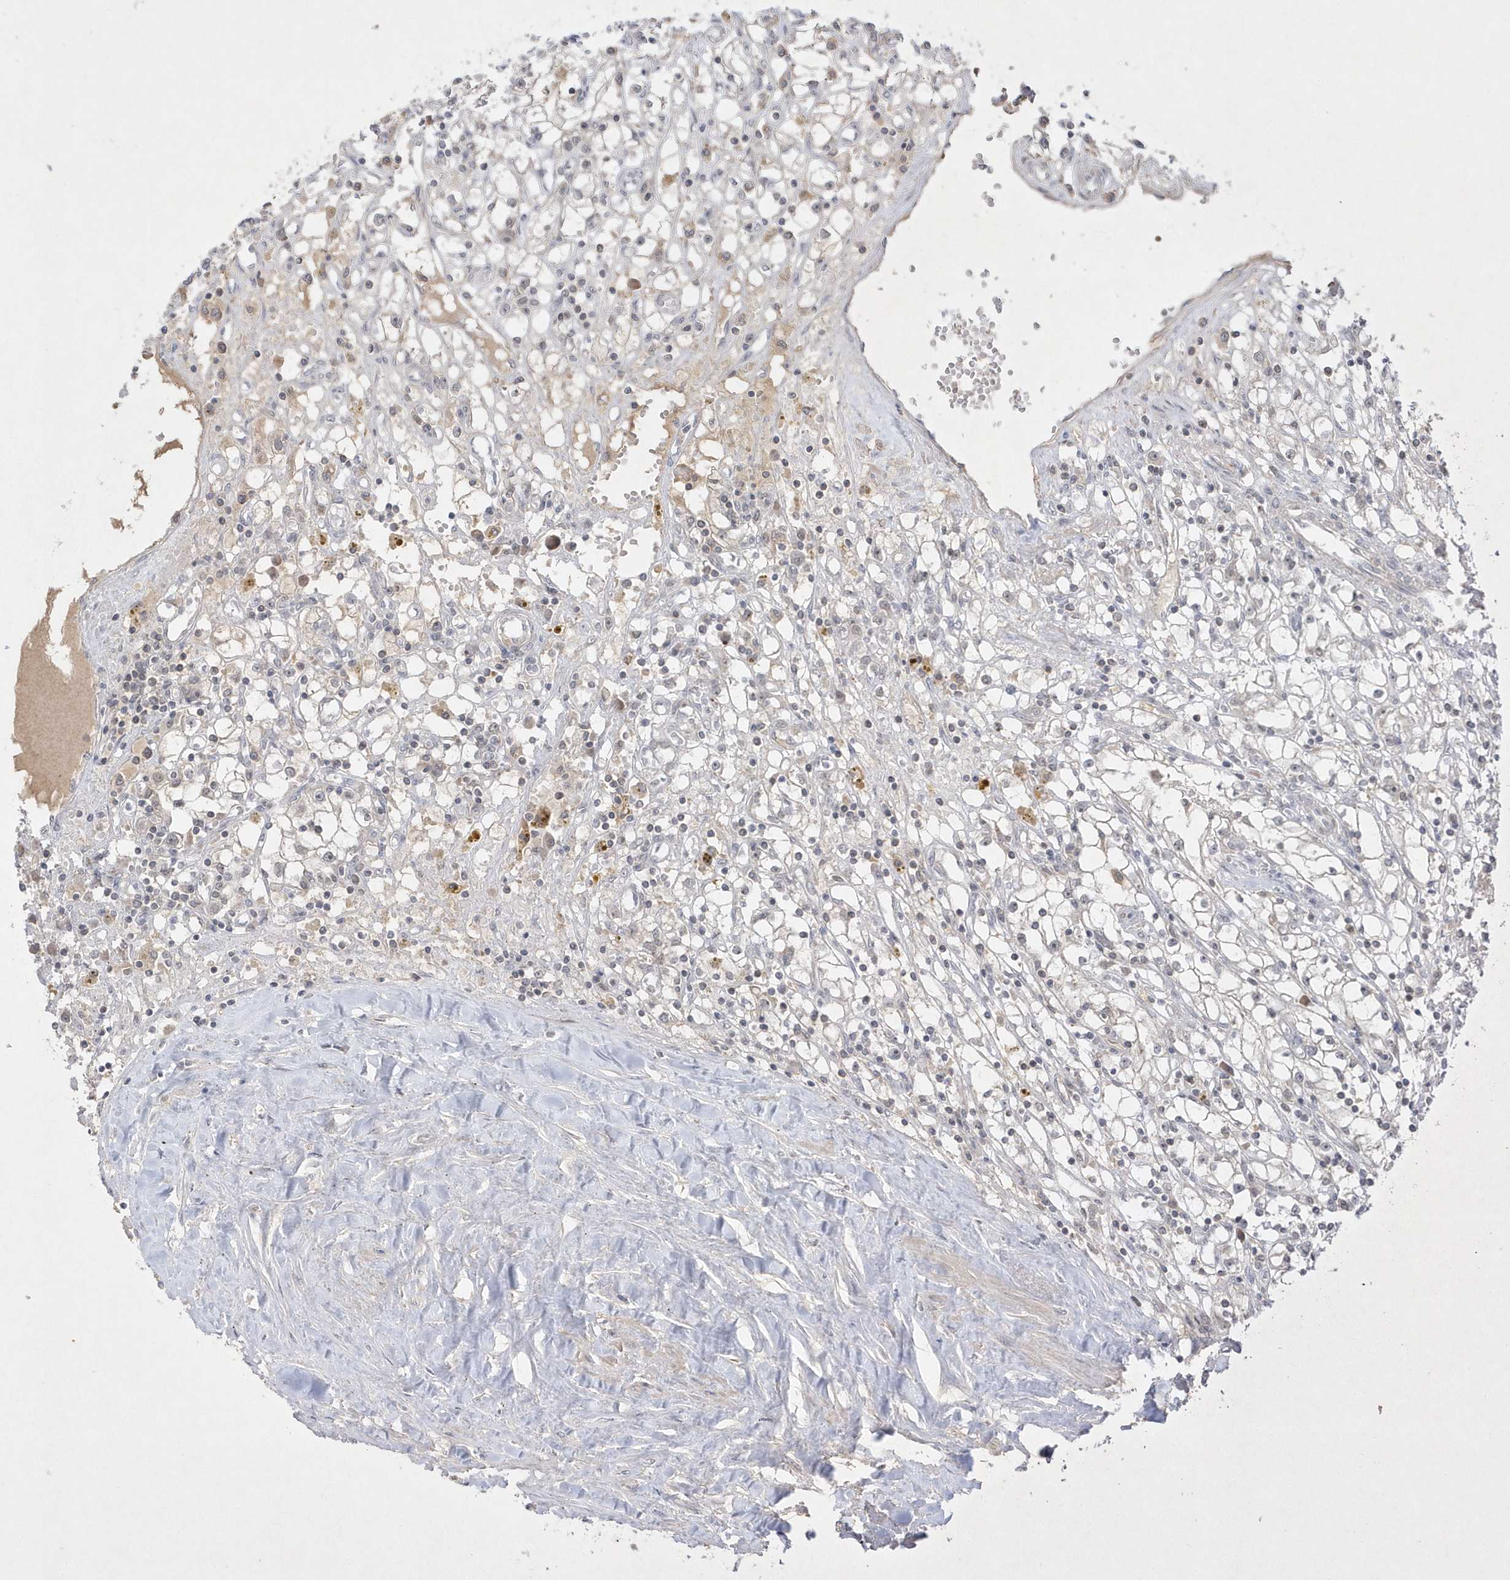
{"staining": {"intensity": "negative", "quantity": "none", "location": "none"}, "tissue": "renal cancer", "cell_type": "Tumor cells", "image_type": "cancer", "snomed": [{"axis": "morphology", "description": "Adenocarcinoma, NOS"}, {"axis": "topography", "description": "Kidney"}], "caption": "This is an immunohistochemistry (IHC) image of renal cancer. There is no expression in tumor cells.", "gene": "CPSF3", "patient": {"sex": "male", "age": 56}}